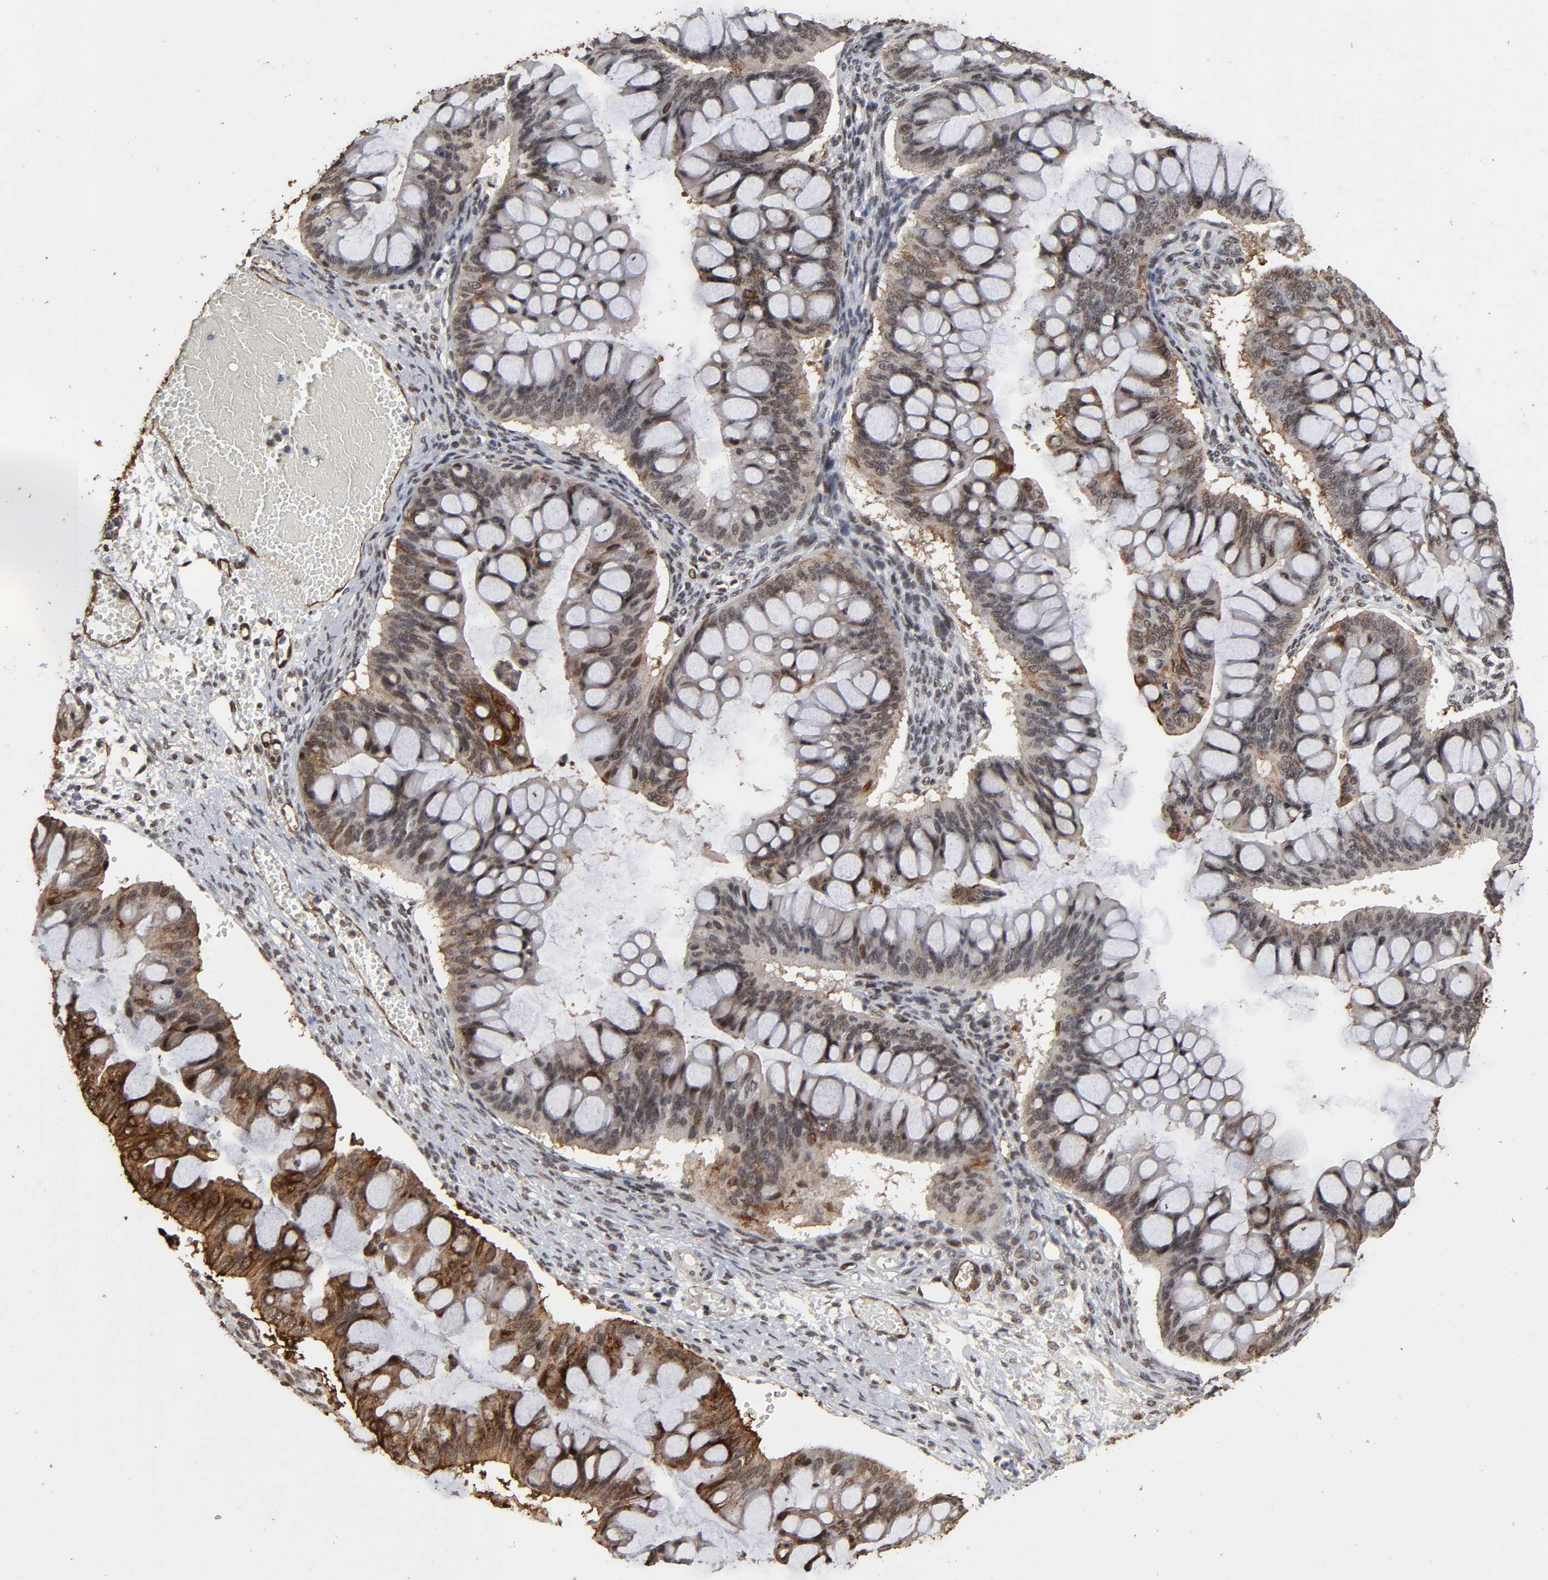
{"staining": {"intensity": "weak", "quantity": ">75%", "location": "cytoplasmic/membranous"}, "tissue": "ovarian cancer", "cell_type": "Tumor cells", "image_type": "cancer", "snomed": [{"axis": "morphology", "description": "Cystadenocarcinoma, mucinous, NOS"}, {"axis": "topography", "description": "Ovary"}], "caption": "Tumor cells demonstrate weak cytoplasmic/membranous expression in about >75% of cells in ovarian cancer.", "gene": "AHNAK2", "patient": {"sex": "female", "age": 73}}